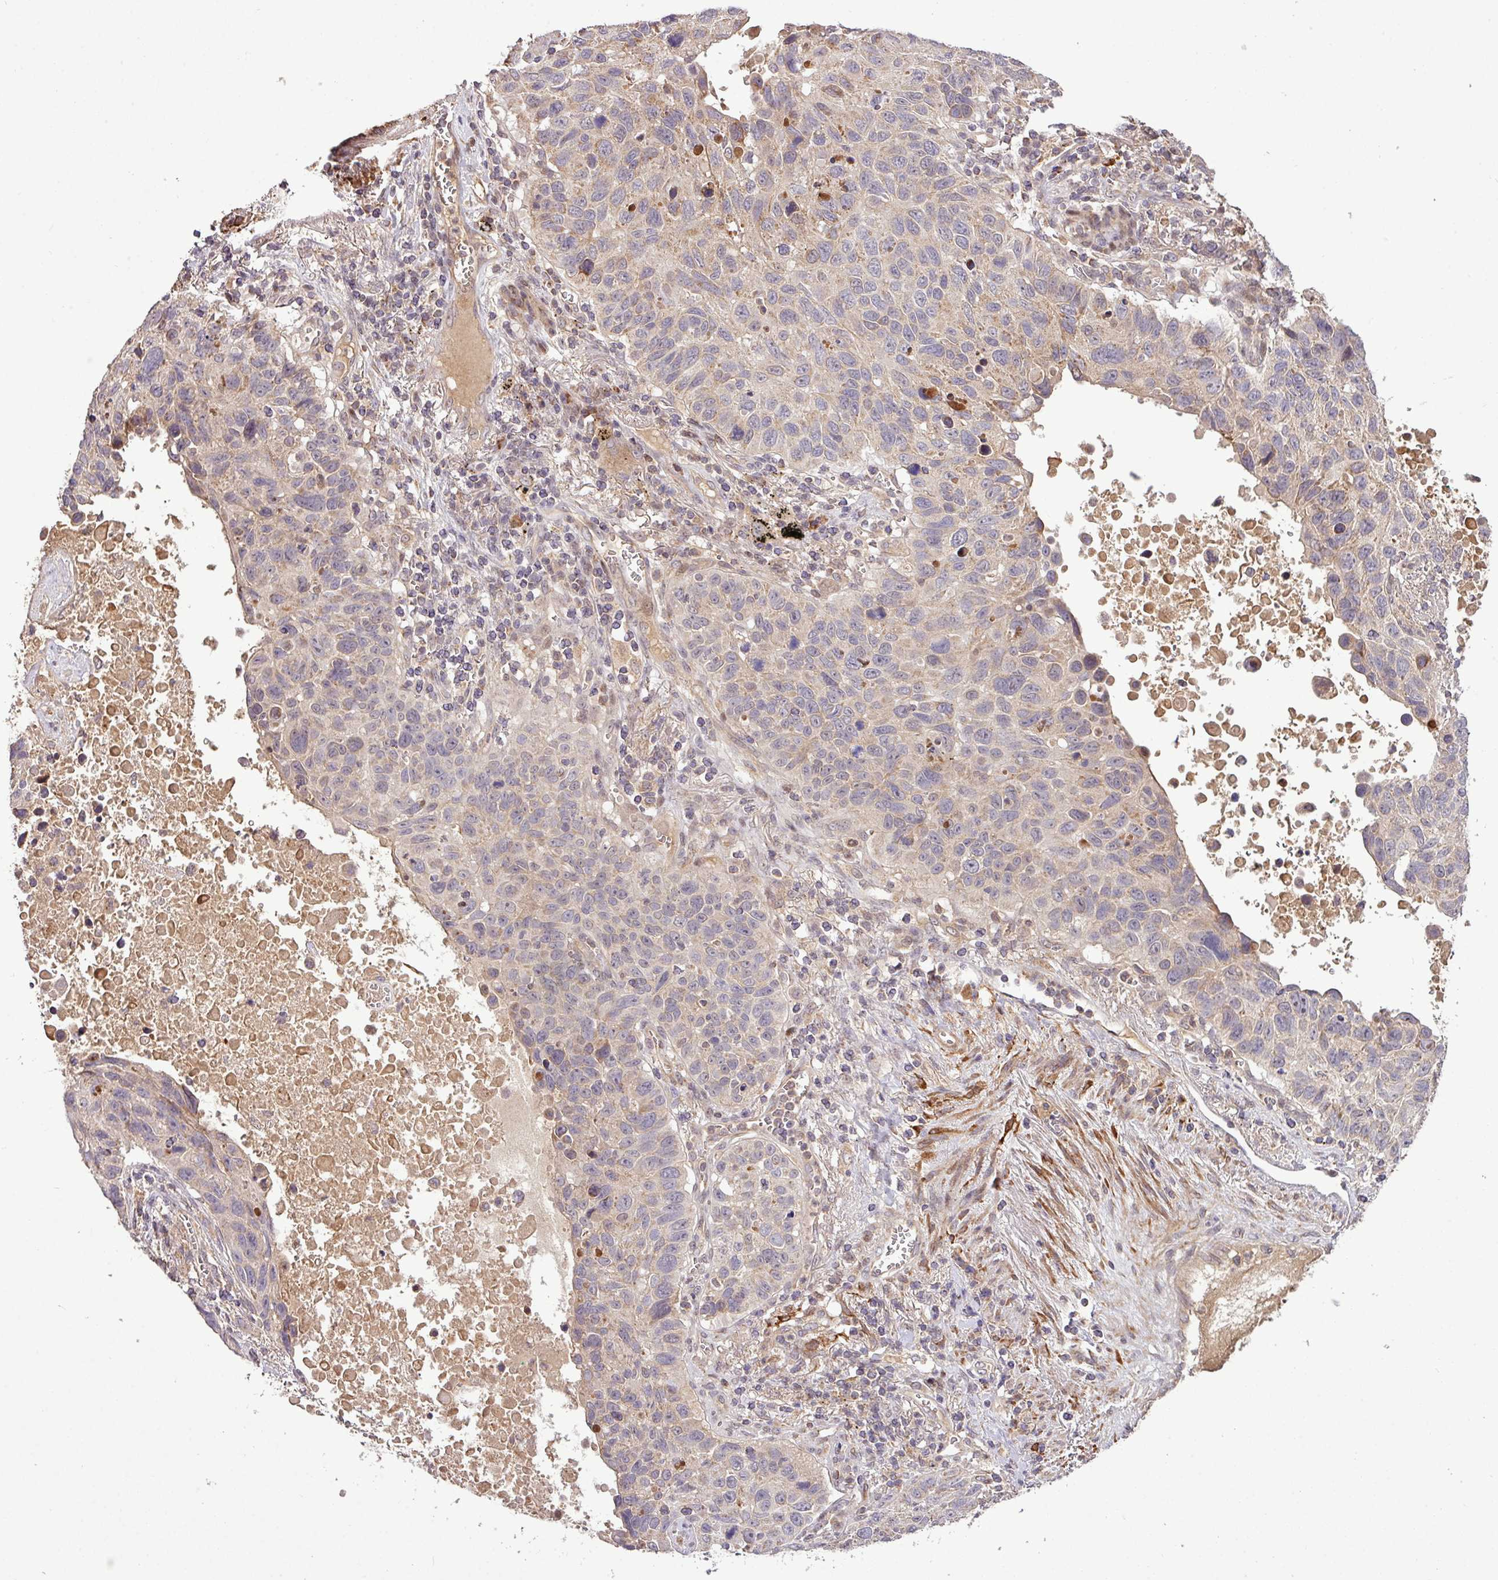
{"staining": {"intensity": "negative", "quantity": "none", "location": "none"}, "tissue": "lung cancer", "cell_type": "Tumor cells", "image_type": "cancer", "snomed": [{"axis": "morphology", "description": "Squamous cell carcinoma, NOS"}, {"axis": "topography", "description": "Lung"}], "caption": "Image shows no protein positivity in tumor cells of lung cancer (squamous cell carcinoma) tissue. (DAB IHC visualized using brightfield microscopy, high magnification).", "gene": "YPEL3", "patient": {"sex": "male", "age": 66}}